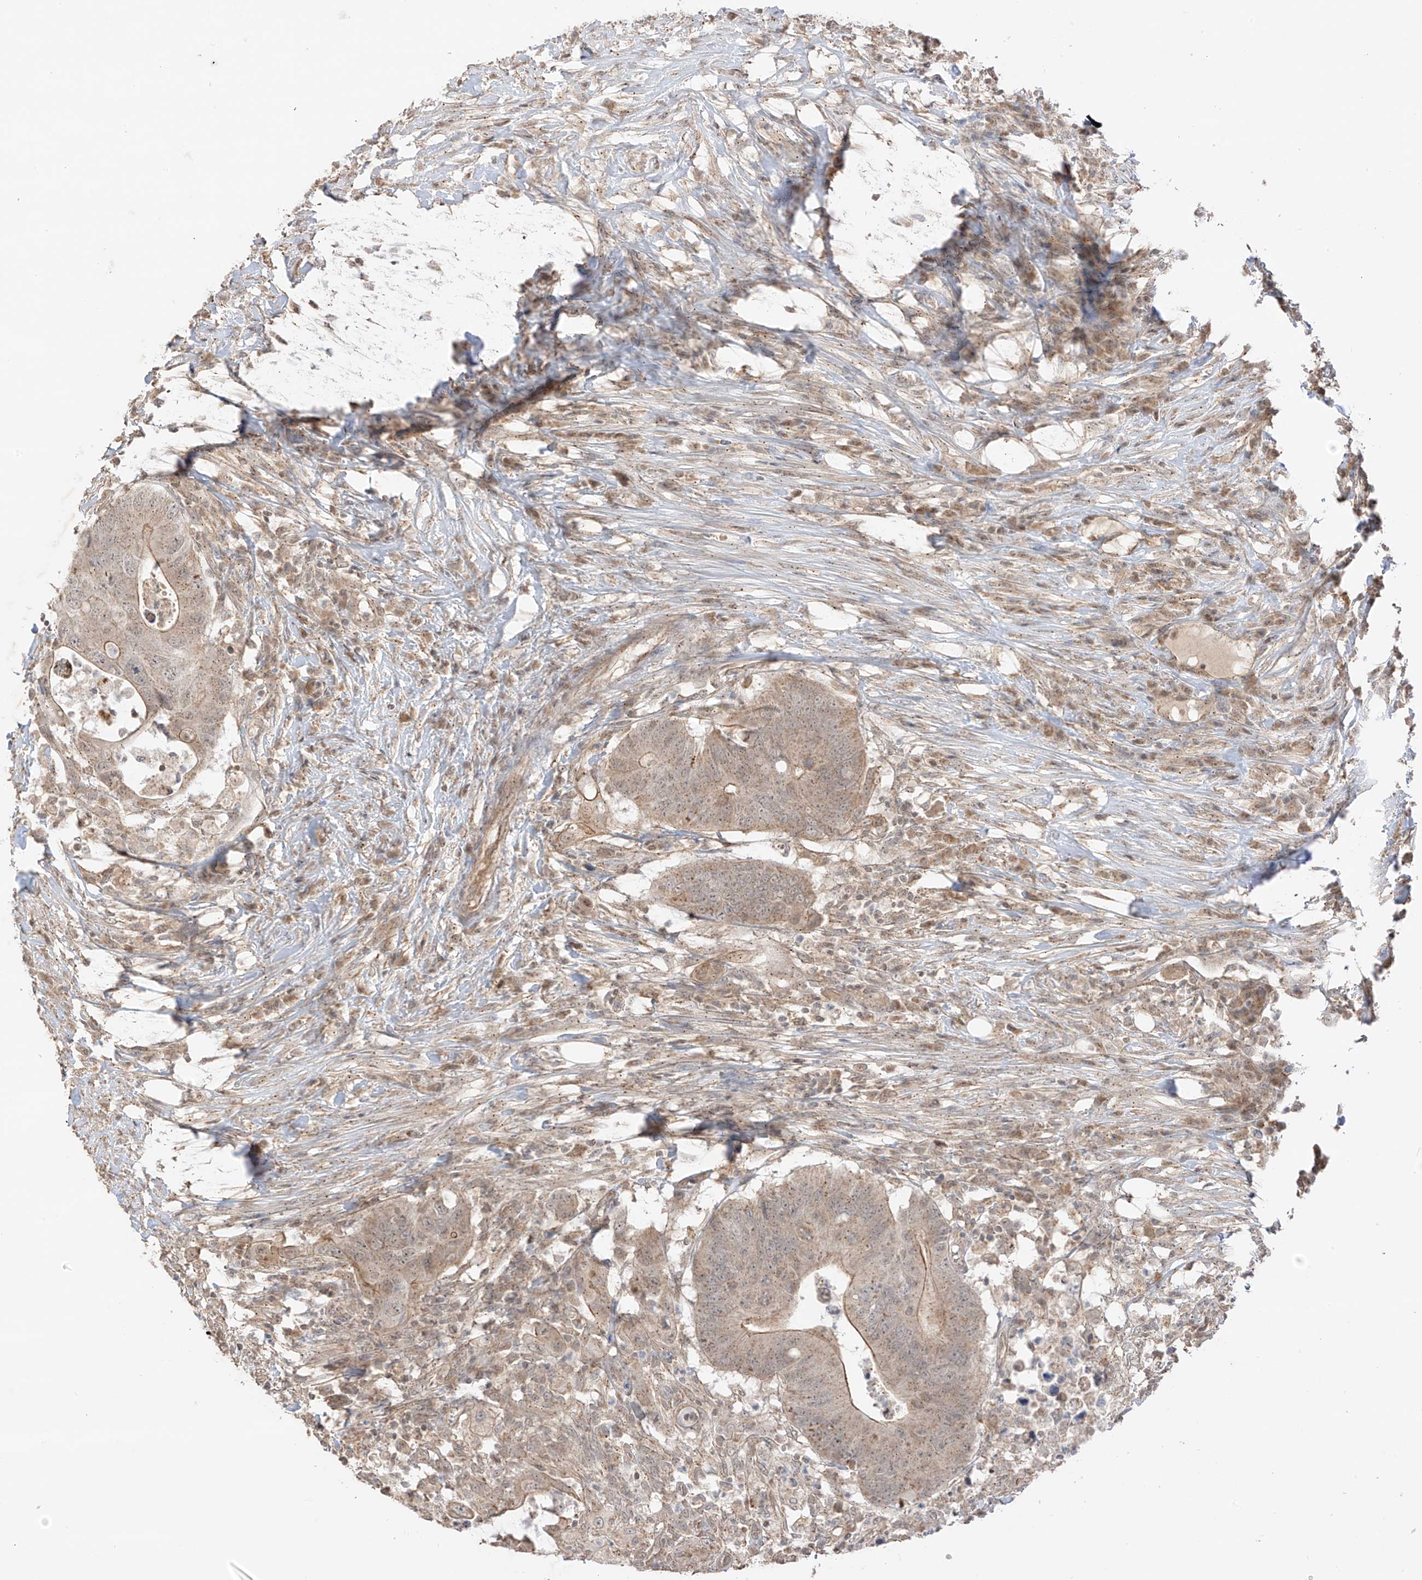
{"staining": {"intensity": "weak", "quantity": ">75%", "location": "cytoplasmic/membranous"}, "tissue": "colorectal cancer", "cell_type": "Tumor cells", "image_type": "cancer", "snomed": [{"axis": "morphology", "description": "Adenocarcinoma, NOS"}, {"axis": "topography", "description": "Colon"}], "caption": "High-magnification brightfield microscopy of adenocarcinoma (colorectal) stained with DAB (brown) and counterstained with hematoxylin (blue). tumor cells exhibit weak cytoplasmic/membranous expression is identified in approximately>75% of cells. The protein of interest is stained brown, and the nuclei are stained in blue (DAB (3,3'-diaminobenzidine) IHC with brightfield microscopy, high magnification).", "gene": "N4BP3", "patient": {"sex": "male", "age": 71}}